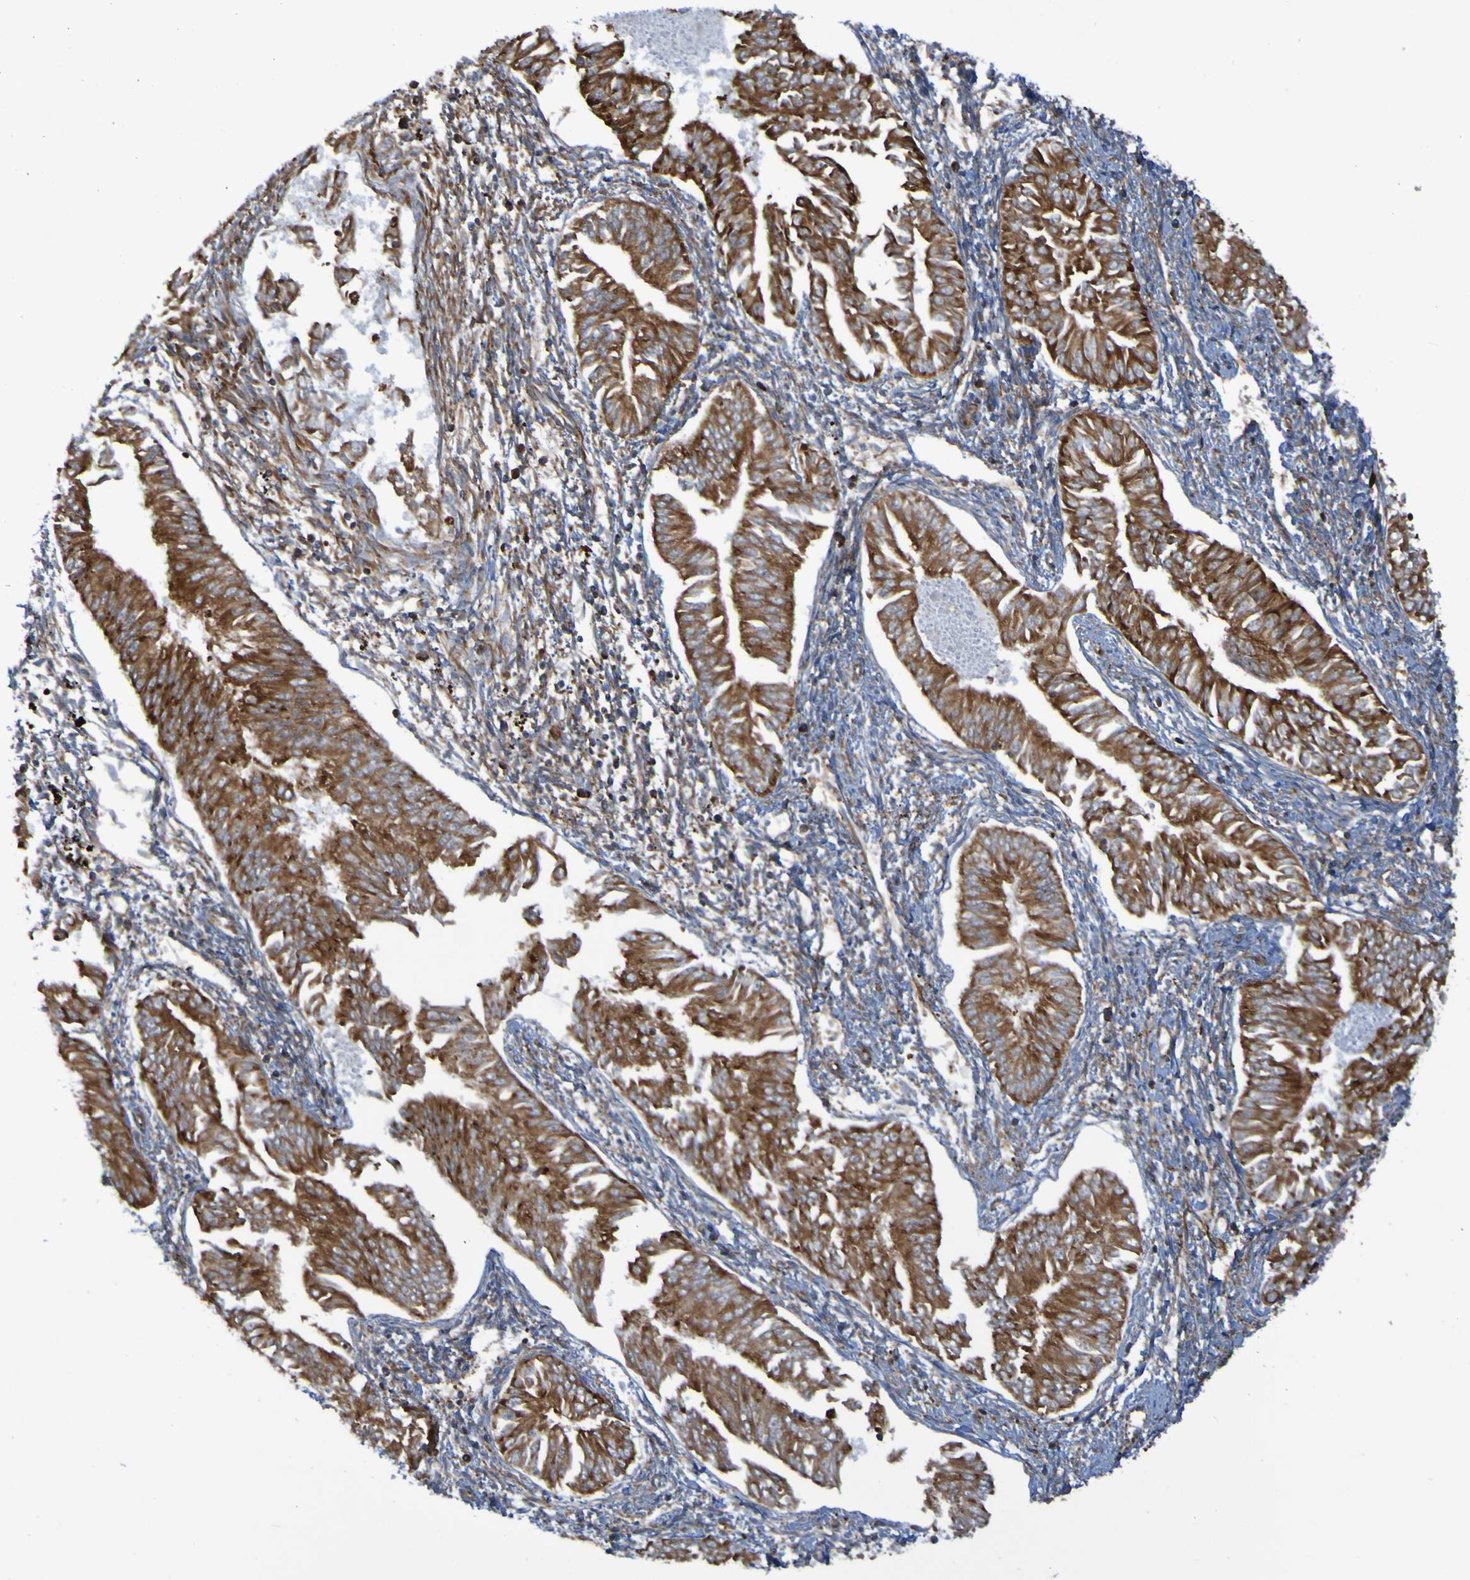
{"staining": {"intensity": "moderate", "quantity": ">75%", "location": "cytoplasmic/membranous"}, "tissue": "endometrial cancer", "cell_type": "Tumor cells", "image_type": "cancer", "snomed": [{"axis": "morphology", "description": "Adenocarcinoma, NOS"}, {"axis": "topography", "description": "Endometrium"}], "caption": "Immunohistochemistry (IHC) (DAB) staining of human adenocarcinoma (endometrial) demonstrates moderate cytoplasmic/membranous protein positivity in approximately >75% of tumor cells. Immunohistochemistry stains the protein of interest in brown and the nuclei are stained blue.", "gene": "RPL10", "patient": {"sex": "female", "age": 53}}